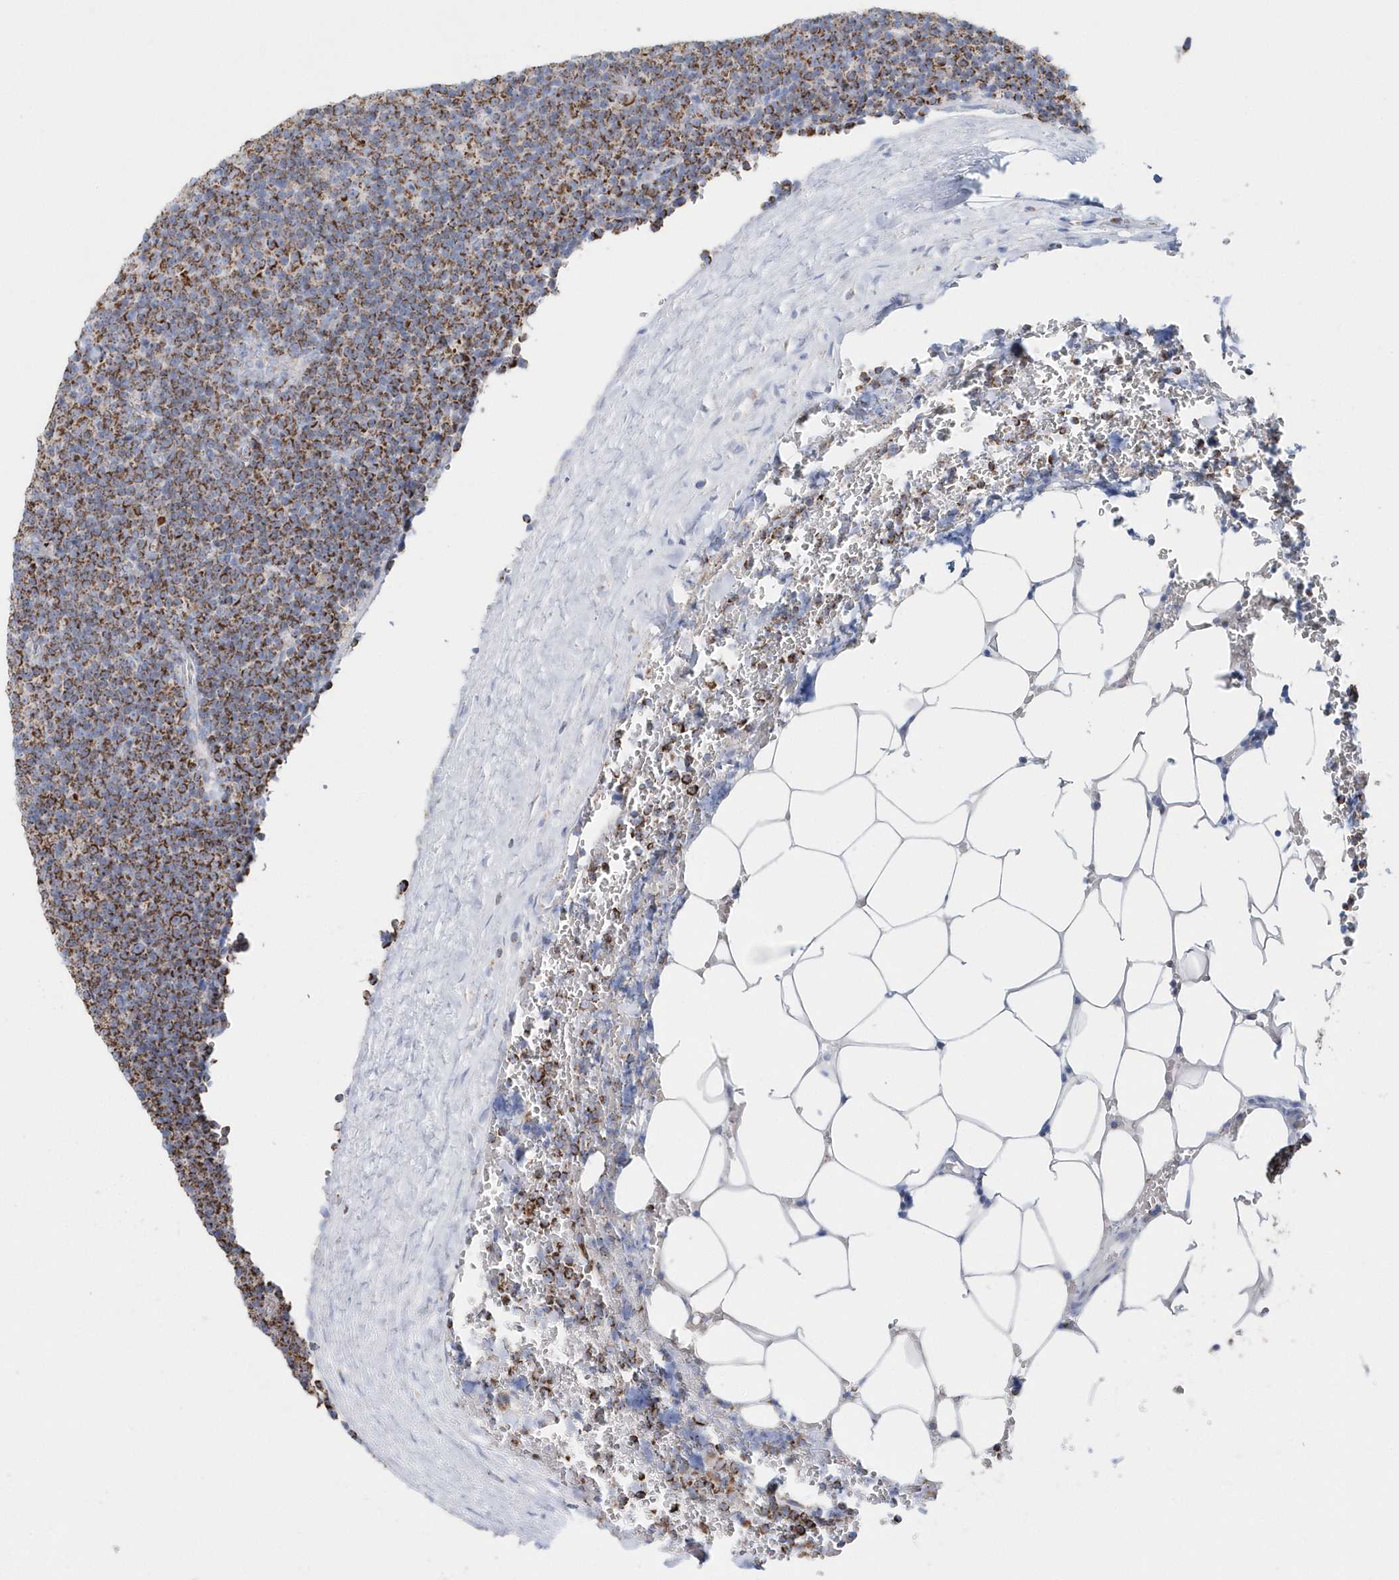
{"staining": {"intensity": "moderate", "quantity": ">75%", "location": "cytoplasmic/membranous"}, "tissue": "lymphoma", "cell_type": "Tumor cells", "image_type": "cancer", "snomed": [{"axis": "morphology", "description": "Malignant lymphoma, non-Hodgkin's type, Low grade"}, {"axis": "topography", "description": "Lymph node"}], "caption": "Human low-grade malignant lymphoma, non-Hodgkin's type stained with a brown dye shows moderate cytoplasmic/membranous positive staining in about >75% of tumor cells.", "gene": "TMCO6", "patient": {"sex": "female", "age": 67}}